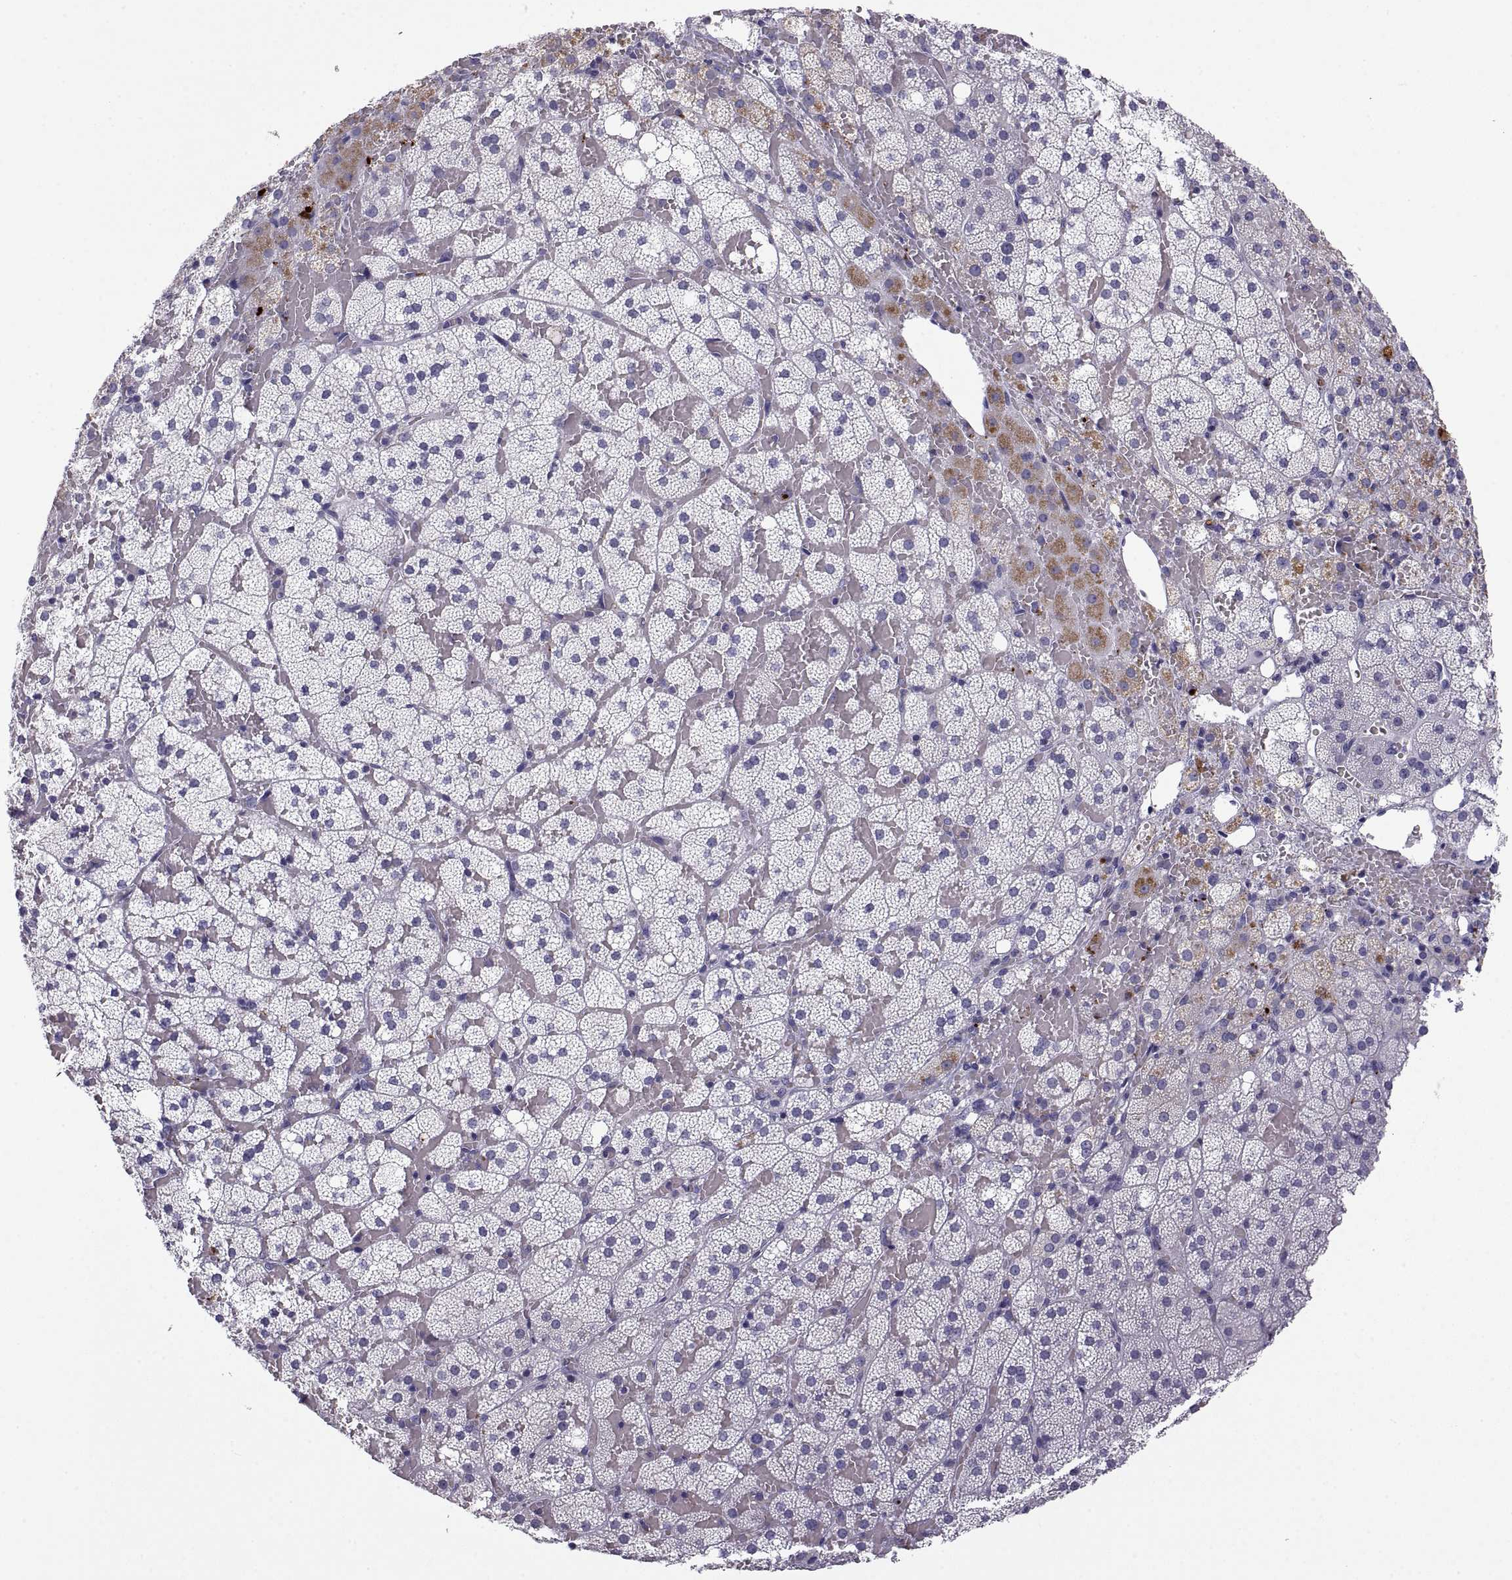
{"staining": {"intensity": "negative", "quantity": "none", "location": "none"}, "tissue": "adrenal gland", "cell_type": "Glandular cells", "image_type": "normal", "snomed": [{"axis": "morphology", "description": "Normal tissue, NOS"}, {"axis": "topography", "description": "Adrenal gland"}], "caption": "Immunohistochemistry (IHC) image of unremarkable adrenal gland stained for a protein (brown), which demonstrates no positivity in glandular cells. (DAB (3,3'-diaminobenzidine) immunohistochemistry with hematoxylin counter stain).", "gene": "RGS19", "patient": {"sex": "male", "age": 53}}